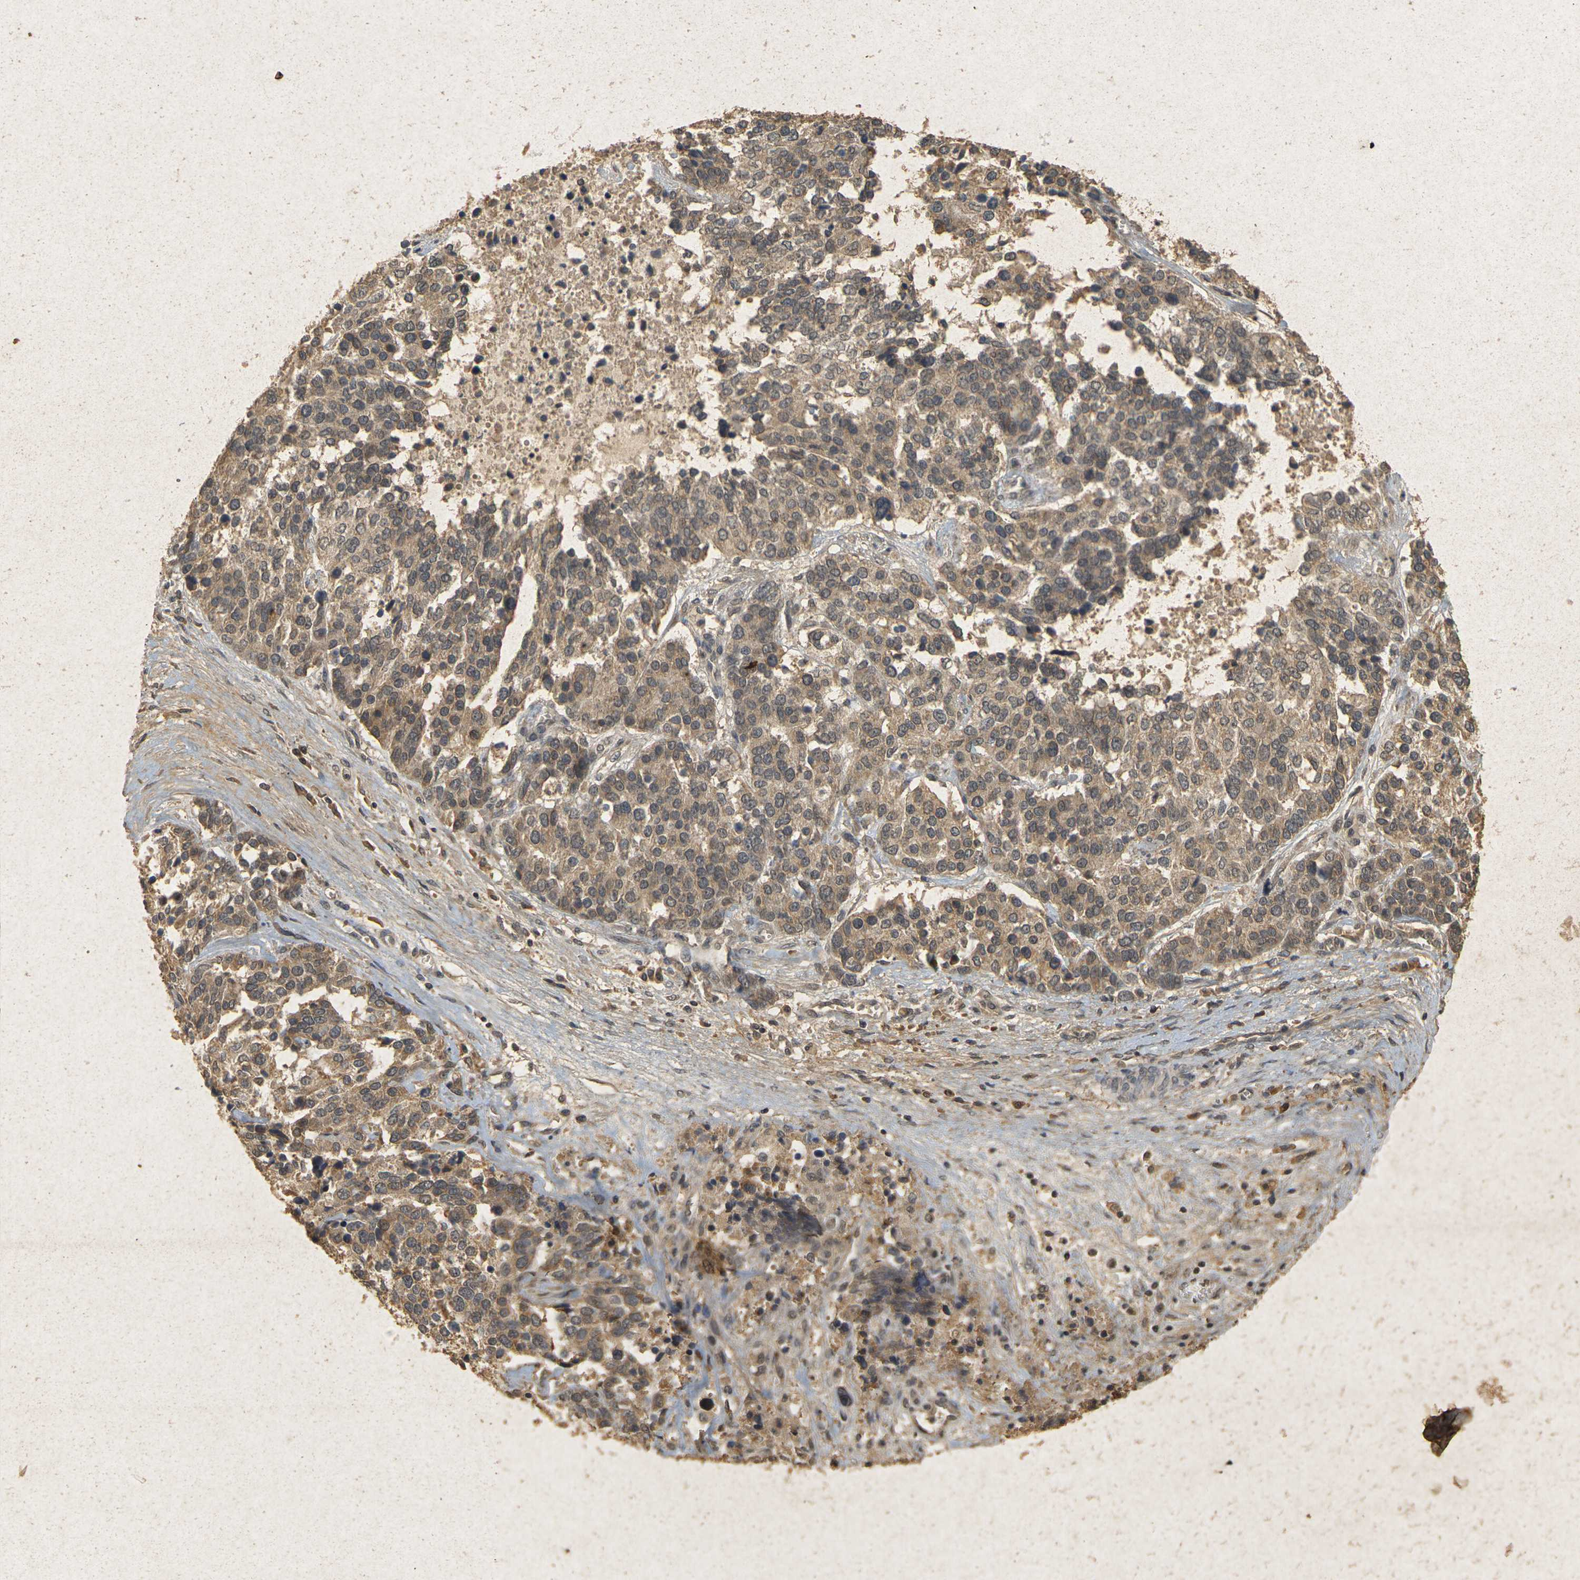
{"staining": {"intensity": "moderate", "quantity": ">75%", "location": "cytoplasmic/membranous"}, "tissue": "ovarian cancer", "cell_type": "Tumor cells", "image_type": "cancer", "snomed": [{"axis": "morphology", "description": "Cystadenocarcinoma, serous, NOS"}, {"axis": "topography", "description": "Ovary"}], "caption": "Immunohistochemistry (IHC) image of human serous cystadenocarcinoma (ovarian) stained for a protein (brown), which exhibits medium levels of moderate cytoplasmic/membranous staining in approximately >75% of tumor cells.", "gene": "ERN1", "patient": {"sex": "female", "age": 44}}